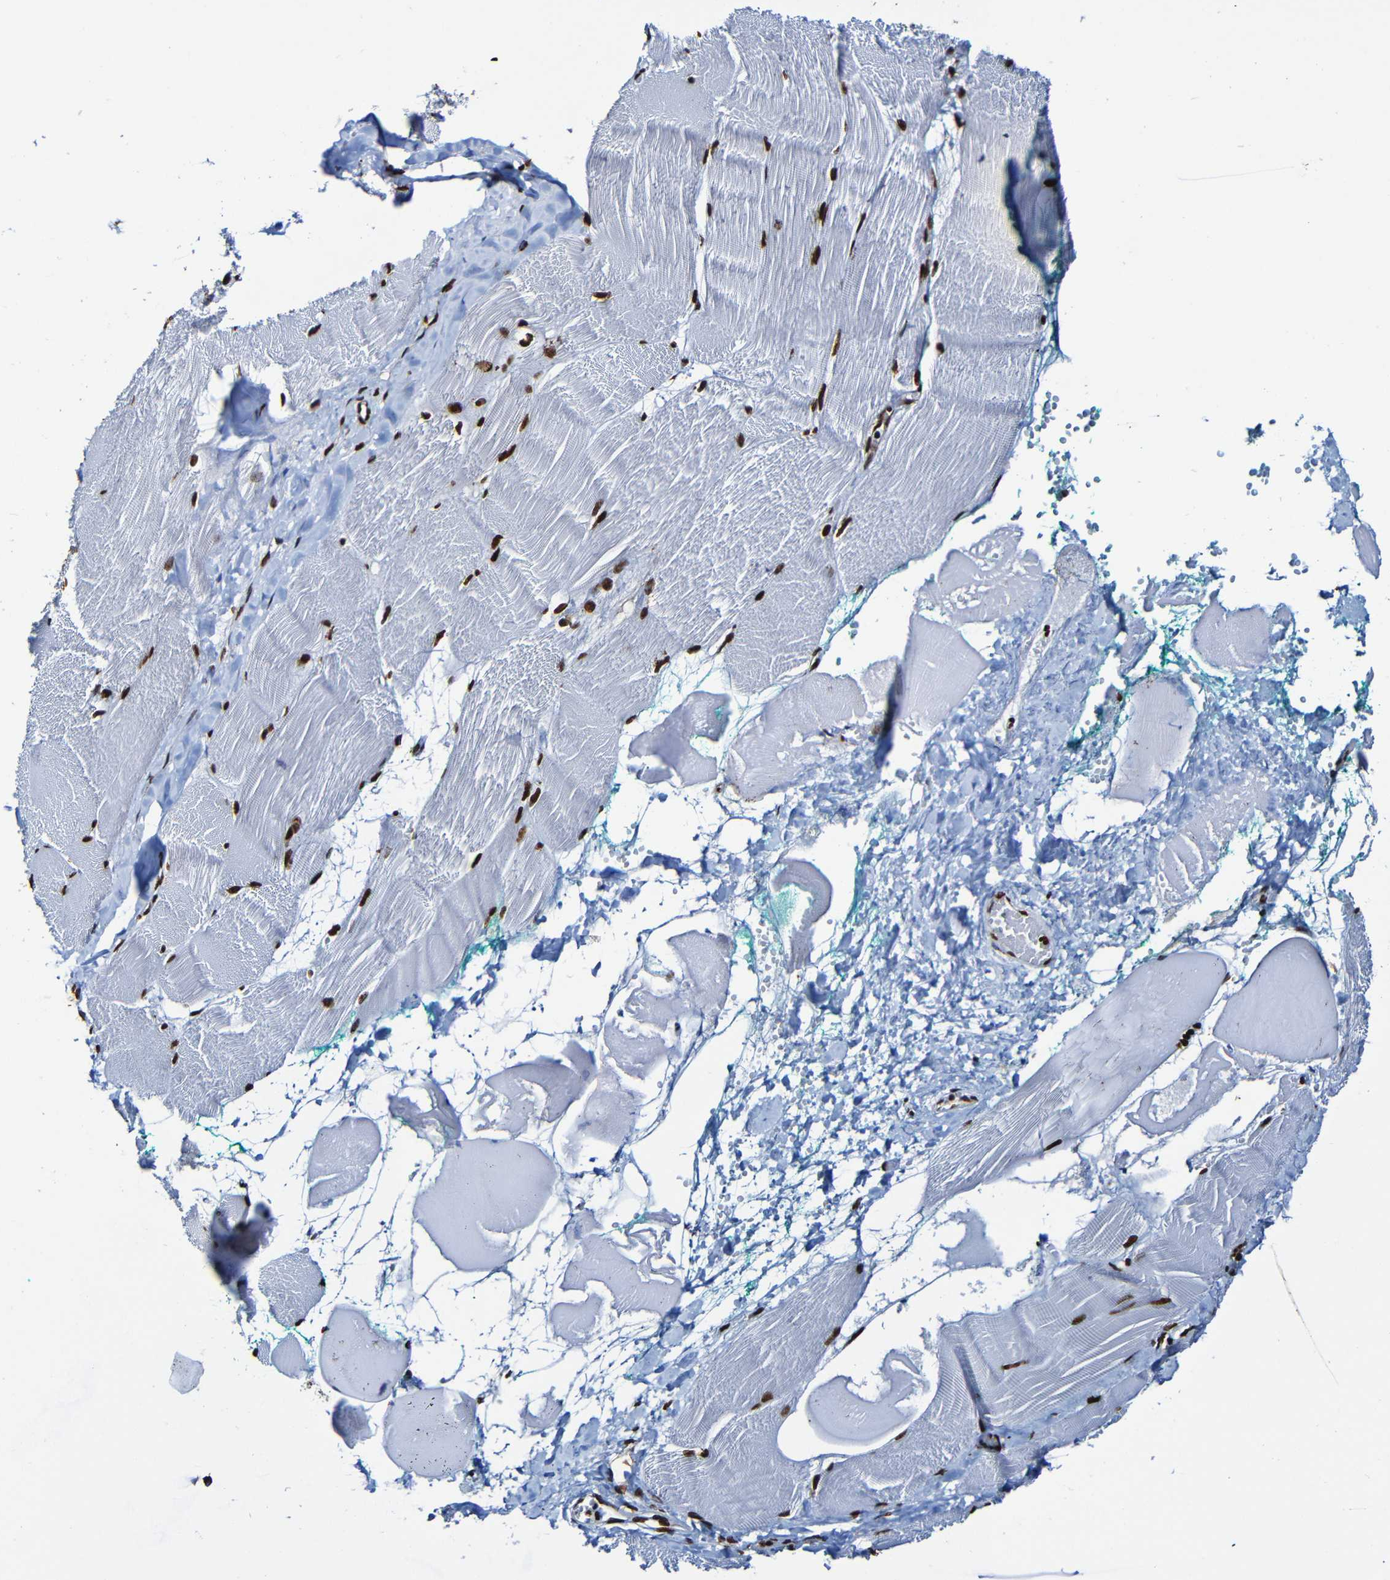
{"staining": {"intensity": "strong", "quantity": ">75%", "location": "nuclear"}, "tissue": "skeletal muscle", "cell_type": "Myocytes", "image_type": "normal", "snomed": [{"axis": "morphology", "description": "Normal tissue, NOS"}, {"axis": "morphology", "description": "Squamous cell carcinoma, NOS"}, {"axis": "topography", "description": "Skeletal muscle"}], "caption": "Immunohistochemistry (IHC) of unremarkable skeletal muscle reveals high levels of strong nuclear positivity in about >75% of myocytes. The protein is shown in brown color, while the nuclei are stained blue.", "gene": "SRSF3", "patient": {"sex": "male", "age": 51}}